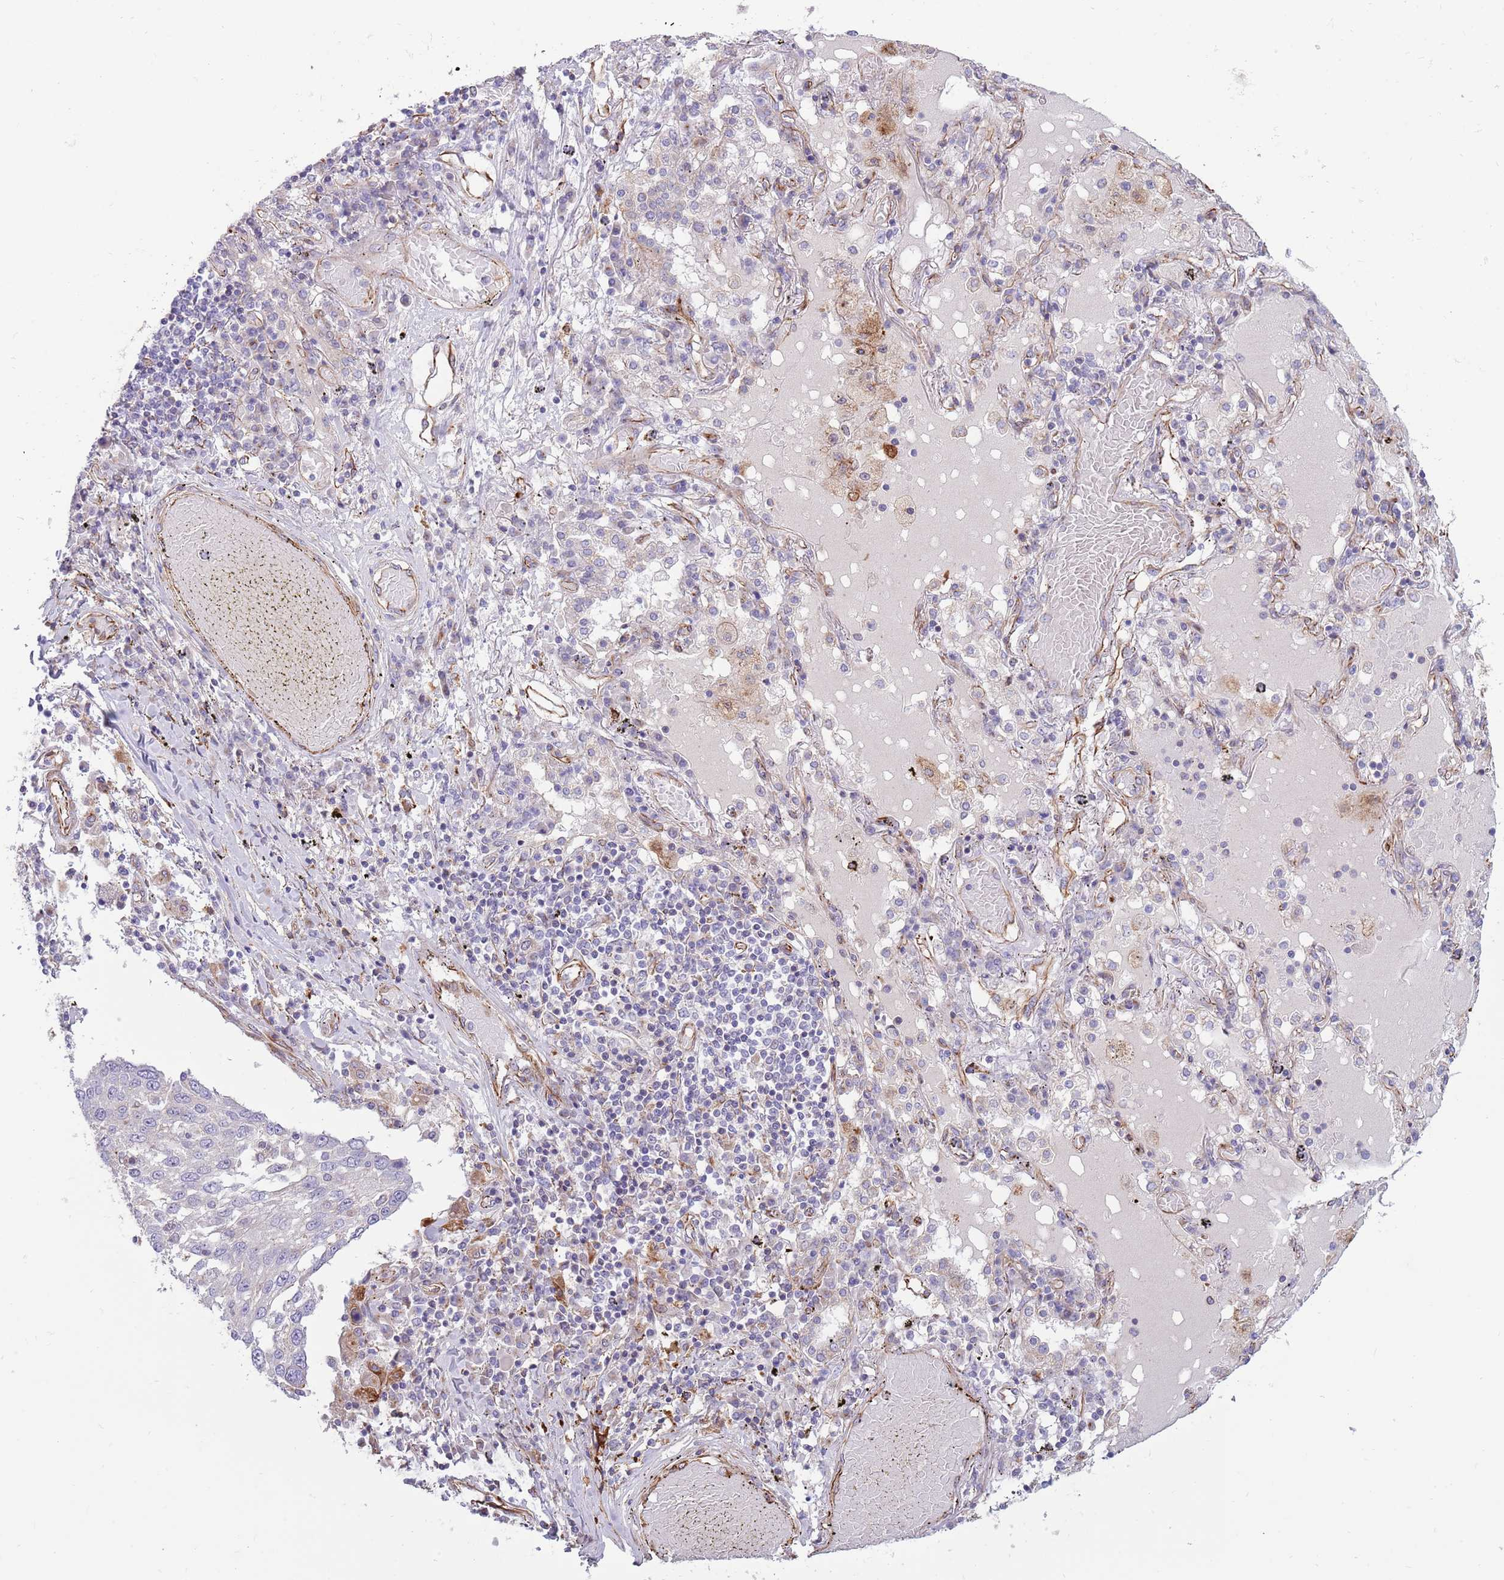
{"staining": {"intensity": "negative", "quantity": "none", "location": "none"}, "tissue": "lung cancer", "cell_type": "Tumor cells", "image_type": "cancer", "snomed": [{"axis": "morphology", "description": "Squamous cell carcinoma, NOS"}, {"axis": "topography", "description": "Lung"}], "caption": "A photomicrograph of human lung cancer is negative for staining in tumor cells.", "gene": "MOGAT1", "patient": {"sex": "male", "age": 65}}